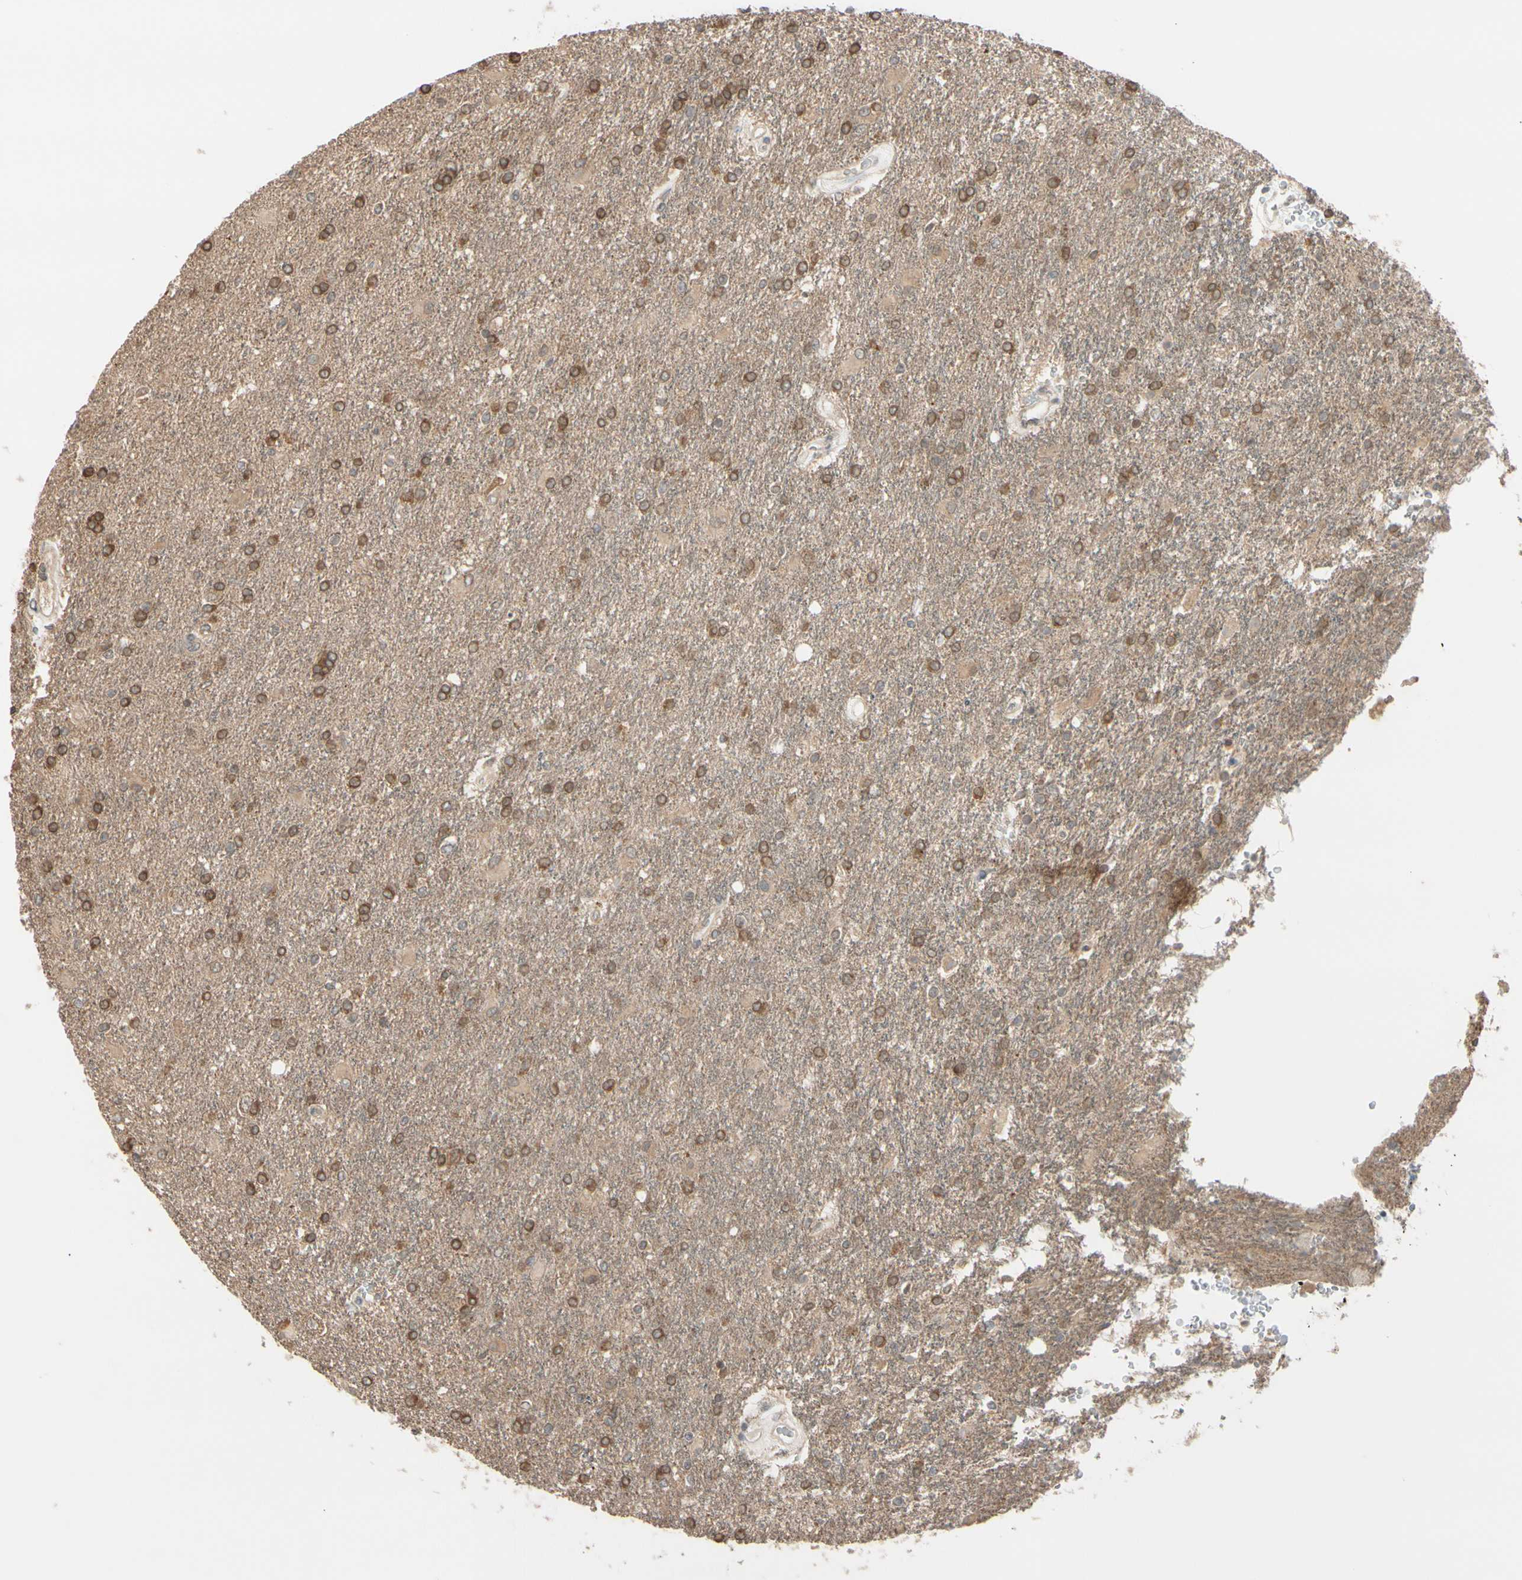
{"staining": {"intensity": "moderate", "quantity": ">75%", "location": "cytoplasmic/membranous"}, "tissue": "glioma", "cell_type": "Tumor cells", "image_type": "cancer", "snomed": [{"axis": "morphology", "description": "Glioma, malignant, High grade"}, {"axis": "topography", "description": "Brain"}], "caption": "Immunohistochemistry (IHC) photomicrograph of neoplastic tissue: human glioma stained using immunohistochemistry exhibits medium levels of moderate protein expression localized specifically in the cytoplasmic/membranous of tumor cells, appearing as a cytoplasmic/membranous brown color.", "gene": "FGF10", "patient": {"sex": "male", "age": 71}}